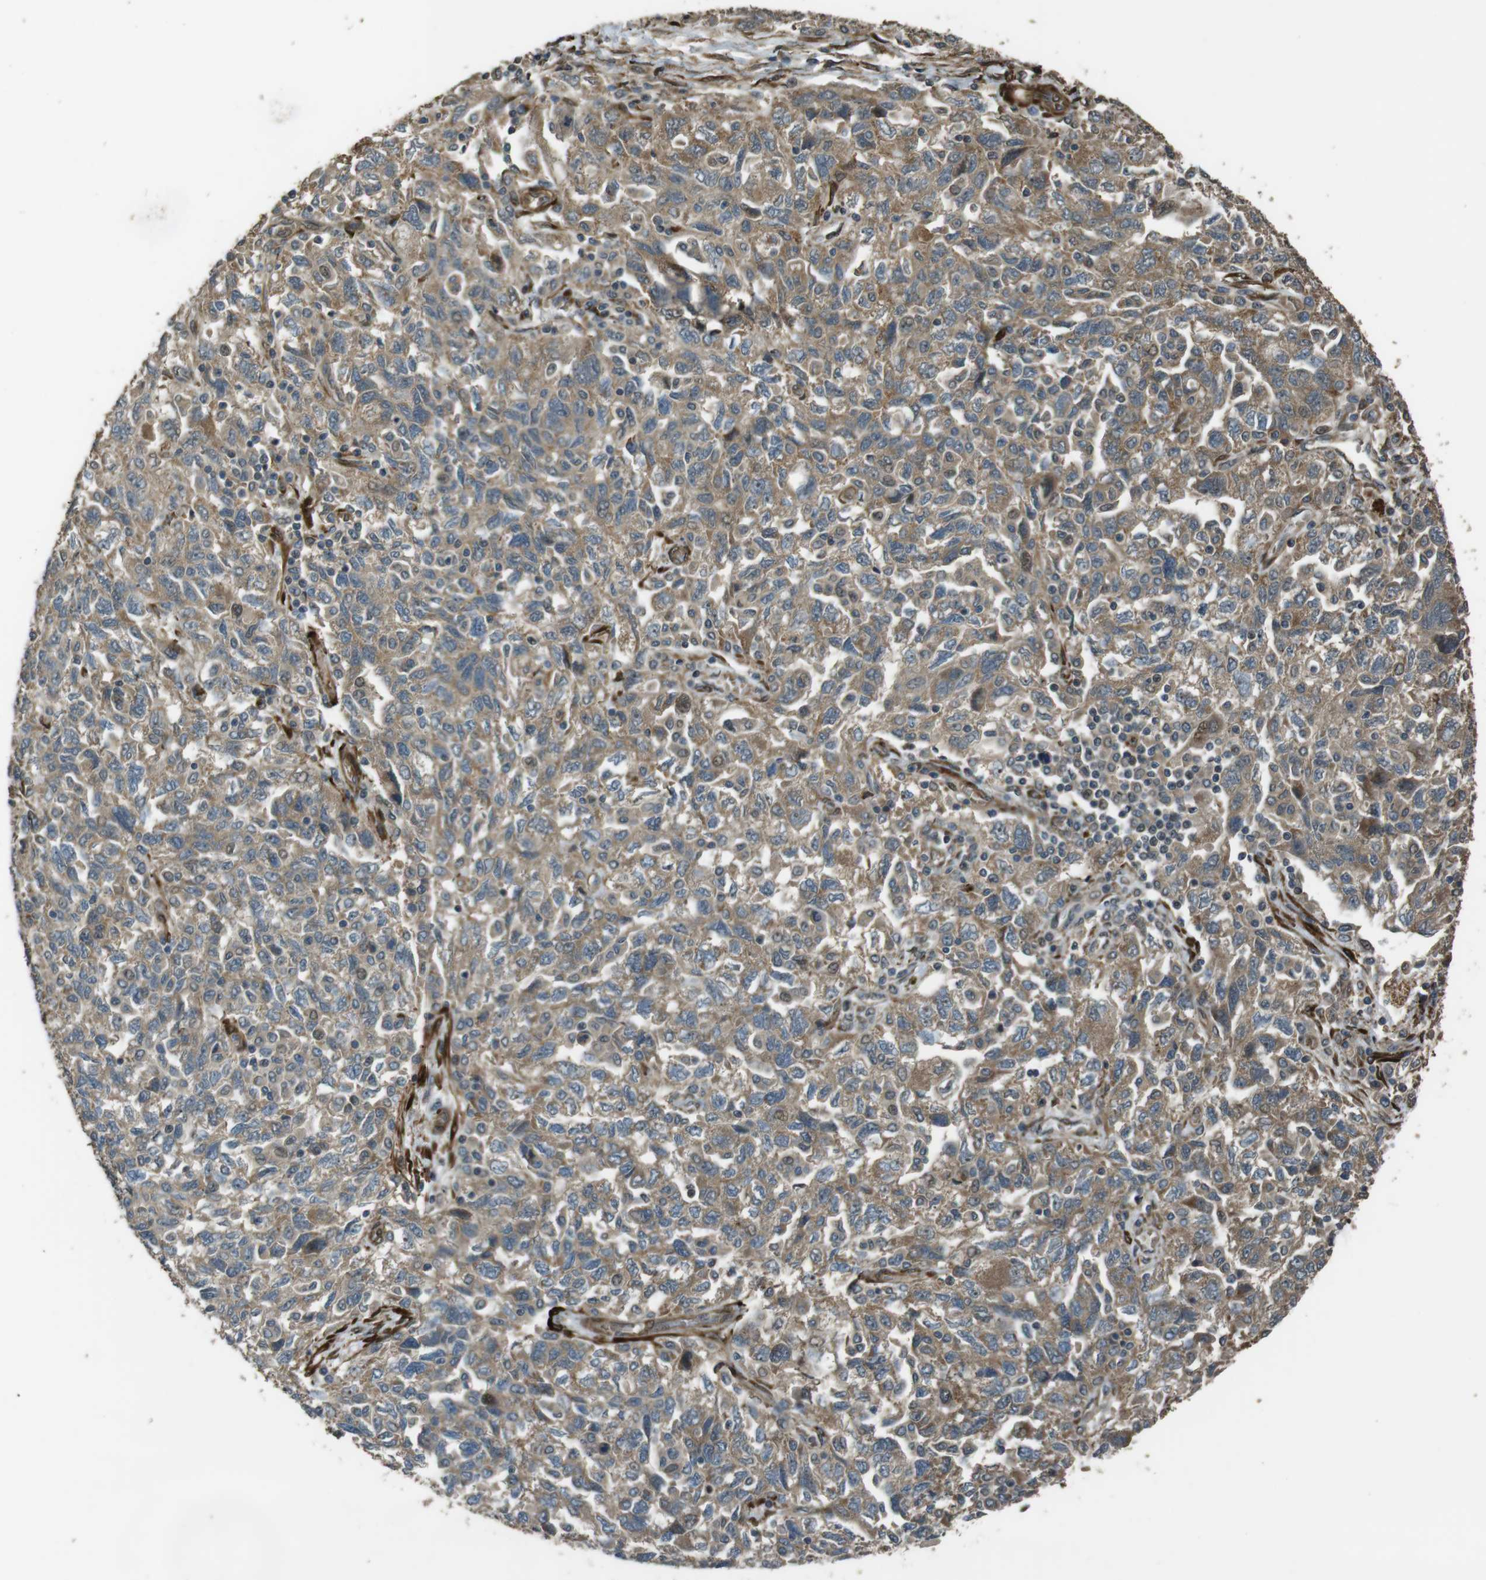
{"staining": {"intensity": "moderate", "quantity": ">75%", "location": "cytoplasmic/membranous"}, "tissue": "ovarian cancer", "cell_type": "Tumor cells", "image_type": "cancer", "snomed": [{"axis": "morphology", "description": "Carcinoma, NOS"}, {"axis": "morphology", "description": "Cystadenocarcinoma, serous, NOS"}, {"axis": "topography", "description": "Ovary"}], "caption": "Protein analysis of ovarian cancer (carcinoma) tissue shows moderate cytoplasmic/membranous staining in approximately >75% of tumor cells.", "gene": "MSRB3", "patient": {"sex": "female", "age": 69}}